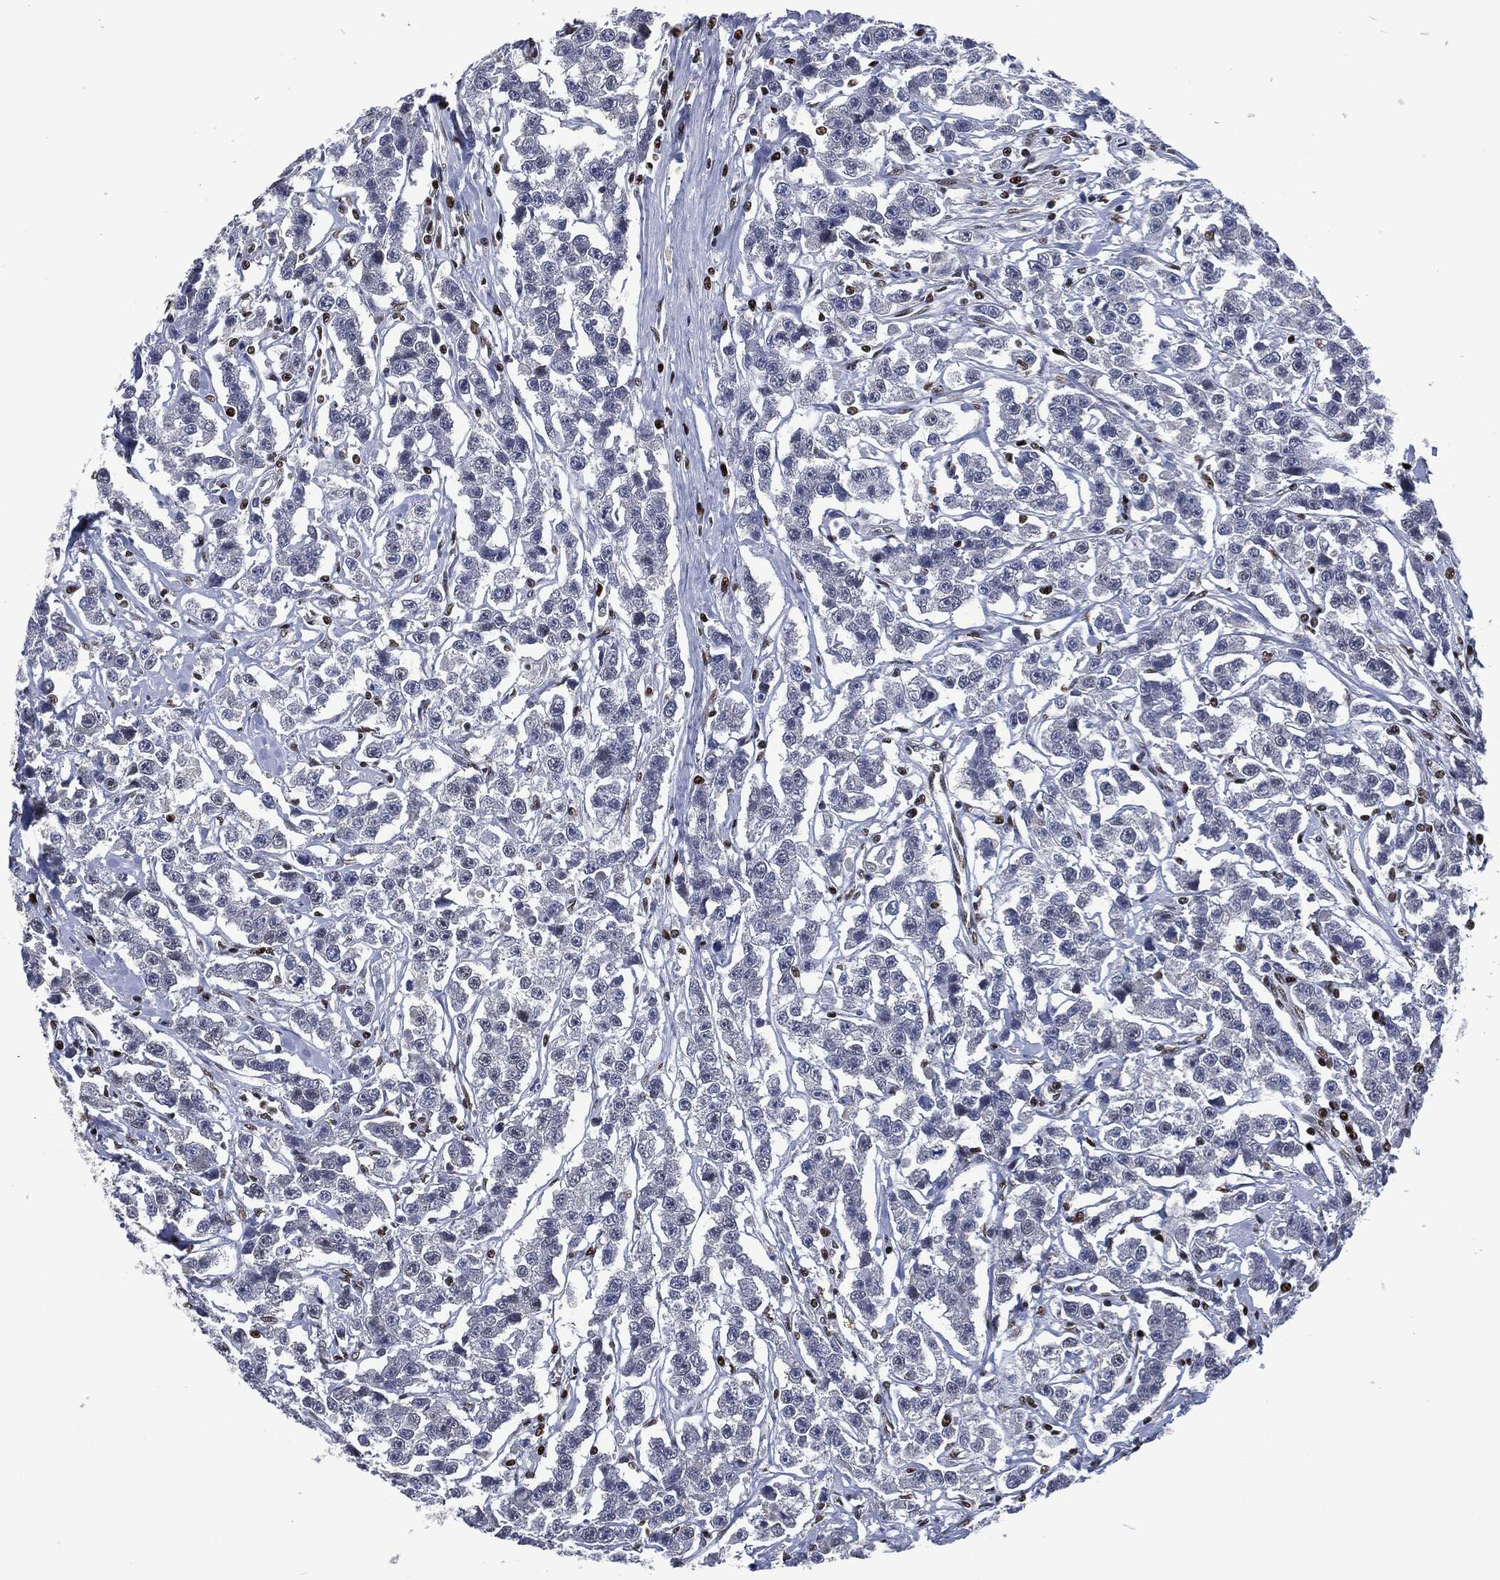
{"staining": {"intensity": "negative", "quantity": "none", "location": "none"}, "tissue": "testis cancer", "cell_type": "Tumor cells", "image_type": "cancer", "snomed": [{"axis": "morphology", "description": "Seminoma, NOS"}, {"axis": "topography", "description": "Testis"}], "caption": "A high-resolution histopathology image shows IHC staining of testis cancer (seminoma), which reveals no significant expression in tumor cells. (DAB (3,3'-diaminobenzidine) IHC with hematoxylin counter stain).", "gene": "DCPS", "patient": {"sex": "male", "age": 59}}